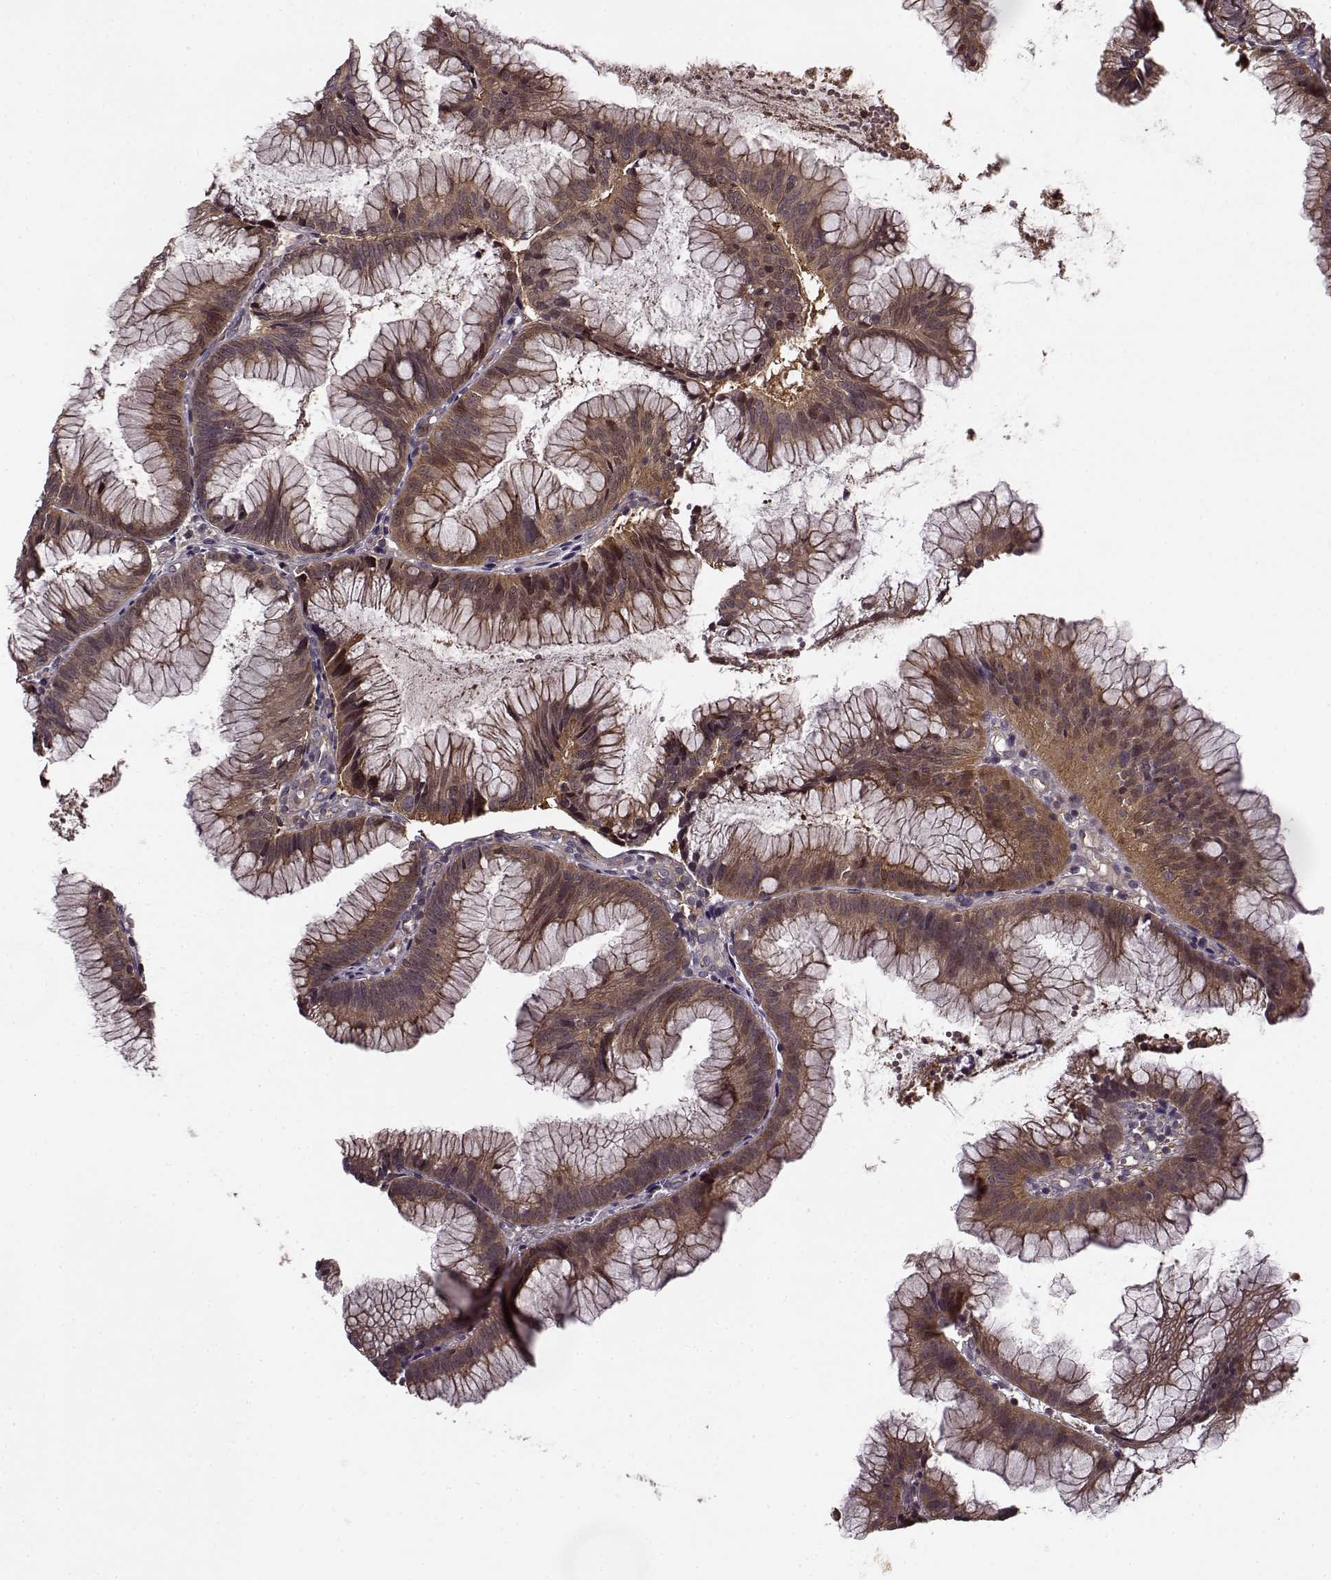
{"staining": {"intensity": "moderate", "quantity": ">75%", "location": "cytoplasmic/membranous"}, "tissue": "colorectal cancer", "cell_type": "Tumor cells", "image_type": "cancer", "snomed": [{"axis": "morphology", "description": "Adenocarcinoma, NOS"}, {"axis": "topography", "description": "Colon"}], "caption": "The immunohistochemical stain highlights moderate cytoplasmic/membranous expression in tumor cells of colorectal cancer (adenocarcinoma) tissue.", "gene": "IFRD2", "patient": {"sex": "female", "age": 78}}